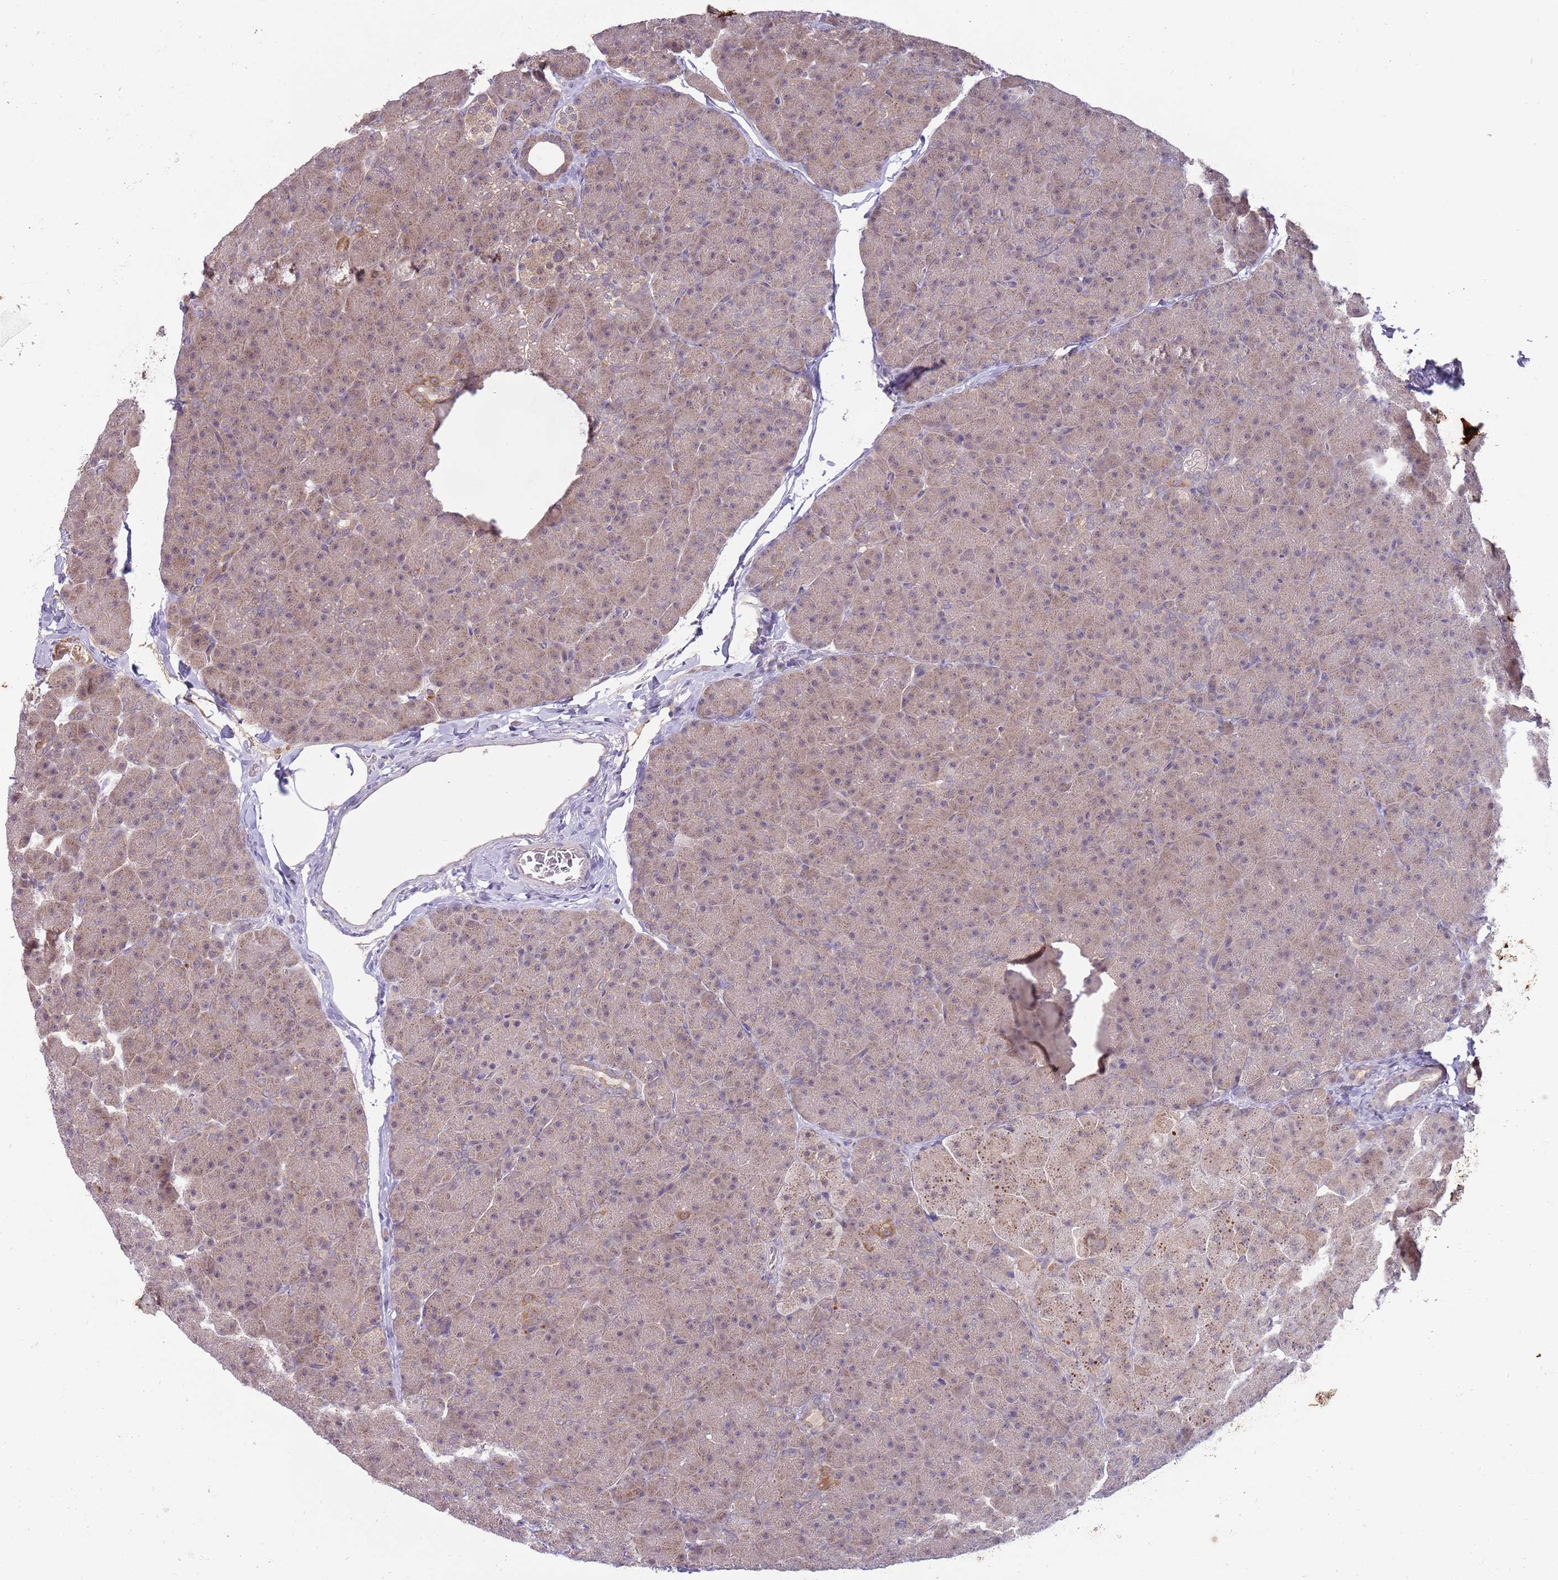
{"staining": {"intensity": "weak", "quantity": "25%-75%", "location": "cytoplasmic/membranous,nuclear"}, "tissue": "pancreas", "cell_type": "Exocrine glandular cells", "image_type": "normal", "snomed": [{"axis": "morphology", "description": "Normal tissue, NOS"}, {"axis": "topography", "description": "Pancreas"}], "caption": "A micrograph of human pancreas stained for a protein demonstrates weak cytoplasmic/membranous,nuclear brown staining in exocrine glandular cells.", "gene": "NBPF4", "patient": {"sex": "male", "age": 36}}